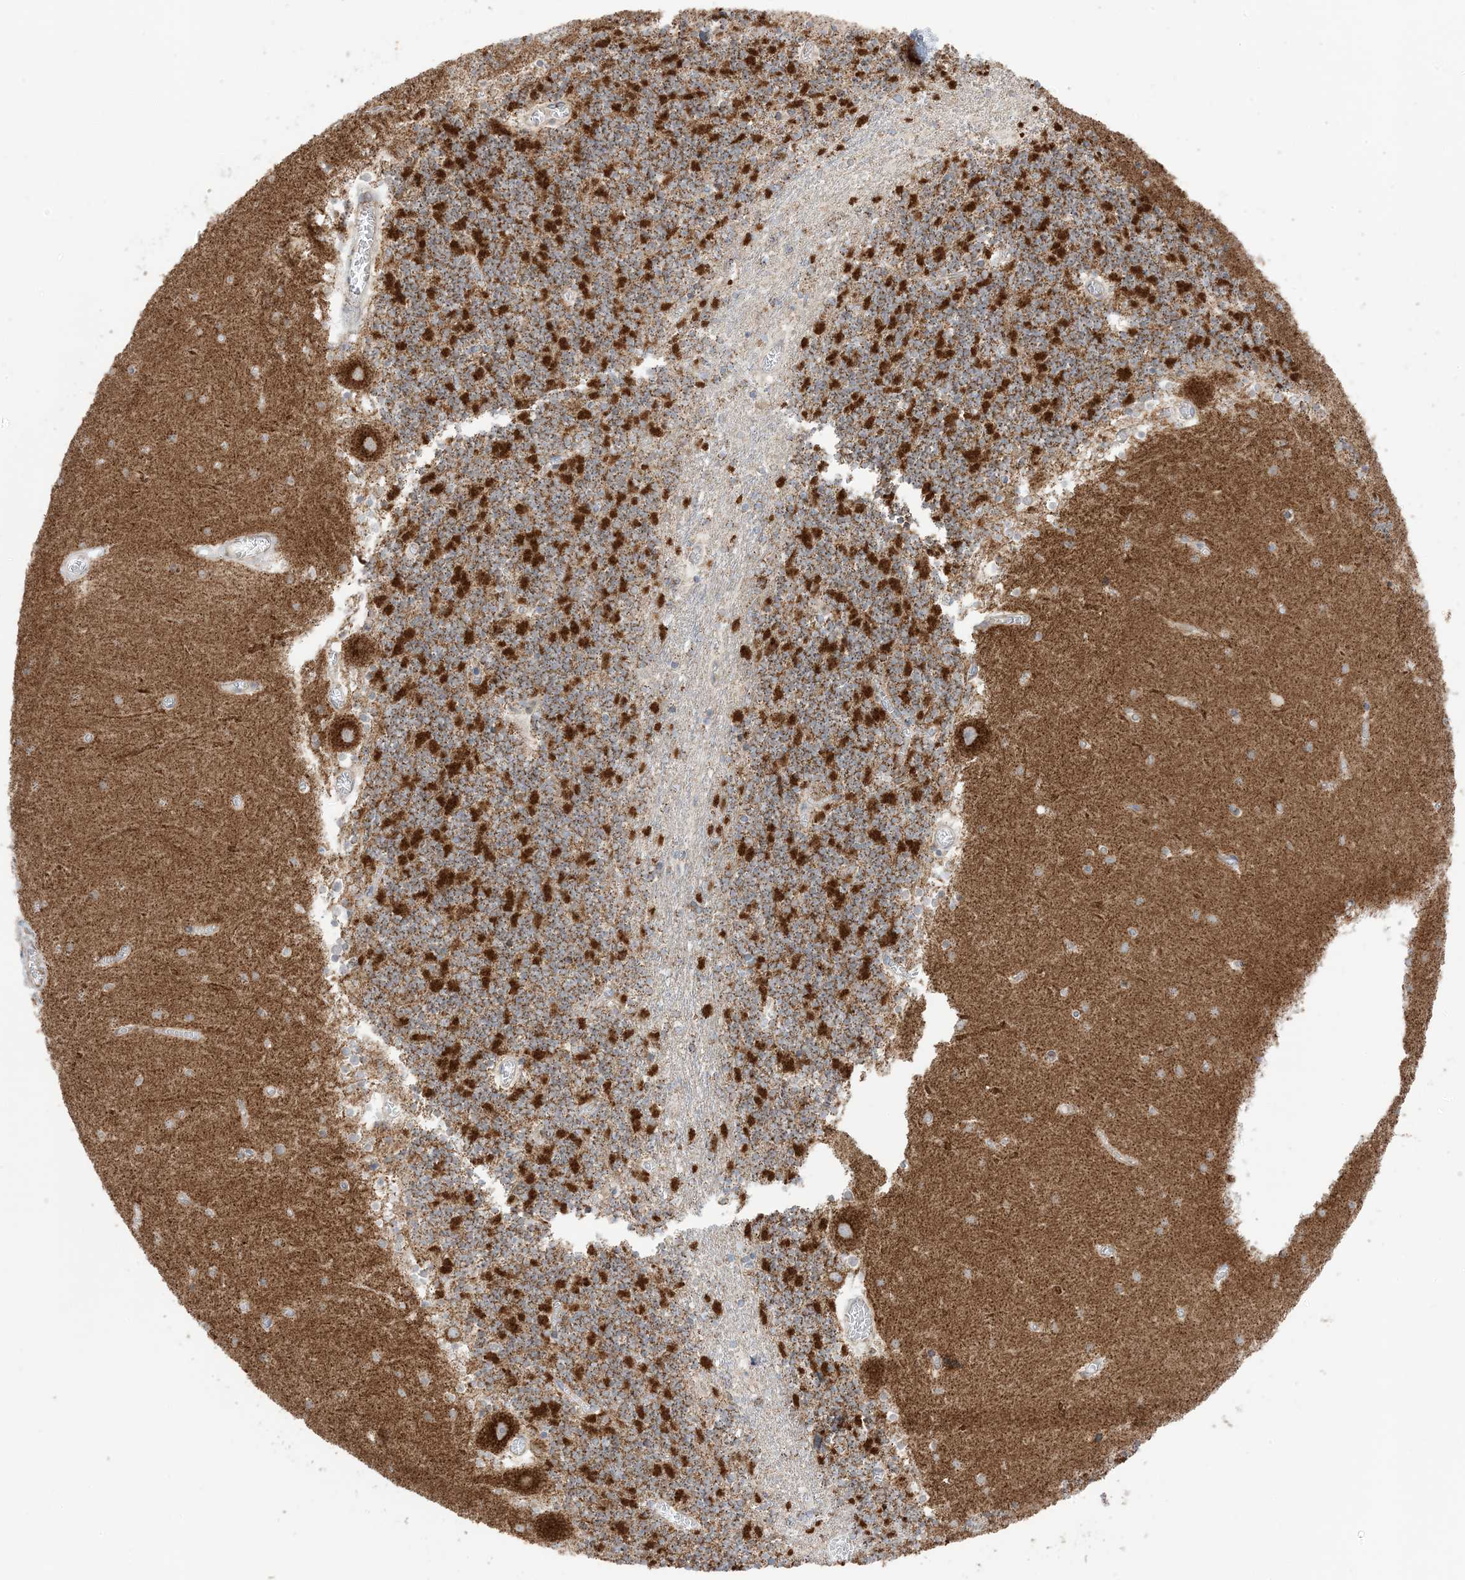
{"staining": {"intensity": "strong", "quantity": "25%-75%", "location": "cytoplasmic/membranous"}, "tissue": "cerebellum", "cell_type": "Cells in granular layer", "image_type": "normal", "snomed": [{"axis": "morphology", "description": "Normal tissue, NOS"}, {"axis": "topography", "description": "Cerebellum"}], "caption": "Cells in granular layer exhibit high levels of strong cytoplasmic/membranous positivity in approximately 25%-75% of cells in unremarkable cerebellum.", "gene": "SLC25A12", "patient": {"sex": "female", "age": 28}}